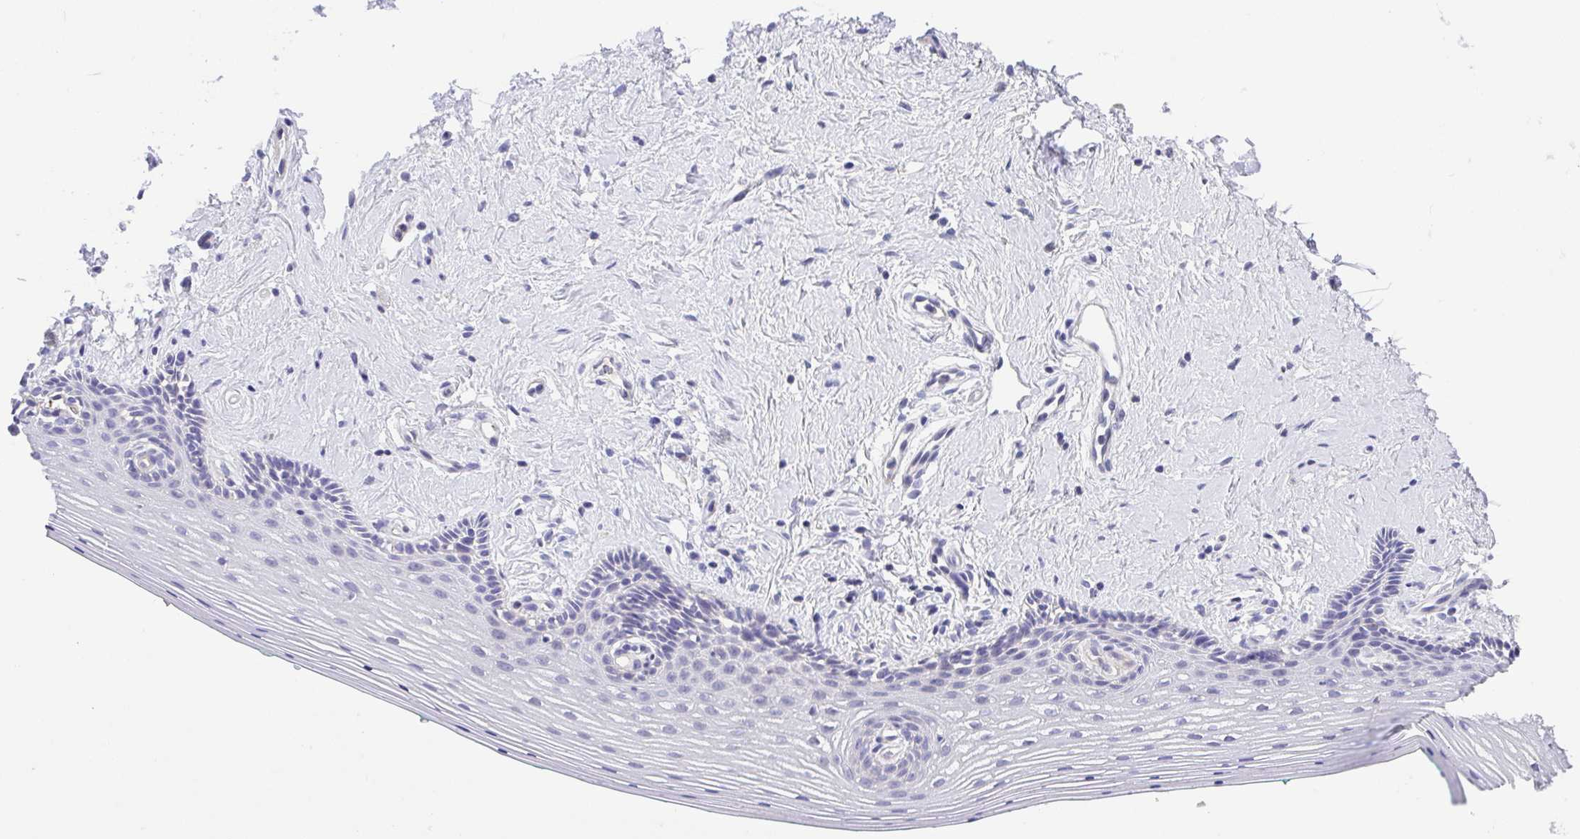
{"staining": {"intensity": "negative", "quantity": "none", "location": "none"}, "tissue": "vagina", "cell_type": "Squamous epithelial cells", "image_type": "normal", "snomed": [{"axis": "morphology", "description": "Normal tissue, NOS"}, {"axis": "topography", "description": "Vagina"}], "caption": "DAB (3,3'-diaminobenzidine) immunohistochemical staining of unremarkable human vagina displays no significant staining in squamous epithelial cells. The staining is performed using DAB brown chromogen with nuclei counter-stained in using hematoxylin.", "gene": "PRR14L", "patient": {"sex": "female", "age": 42}}